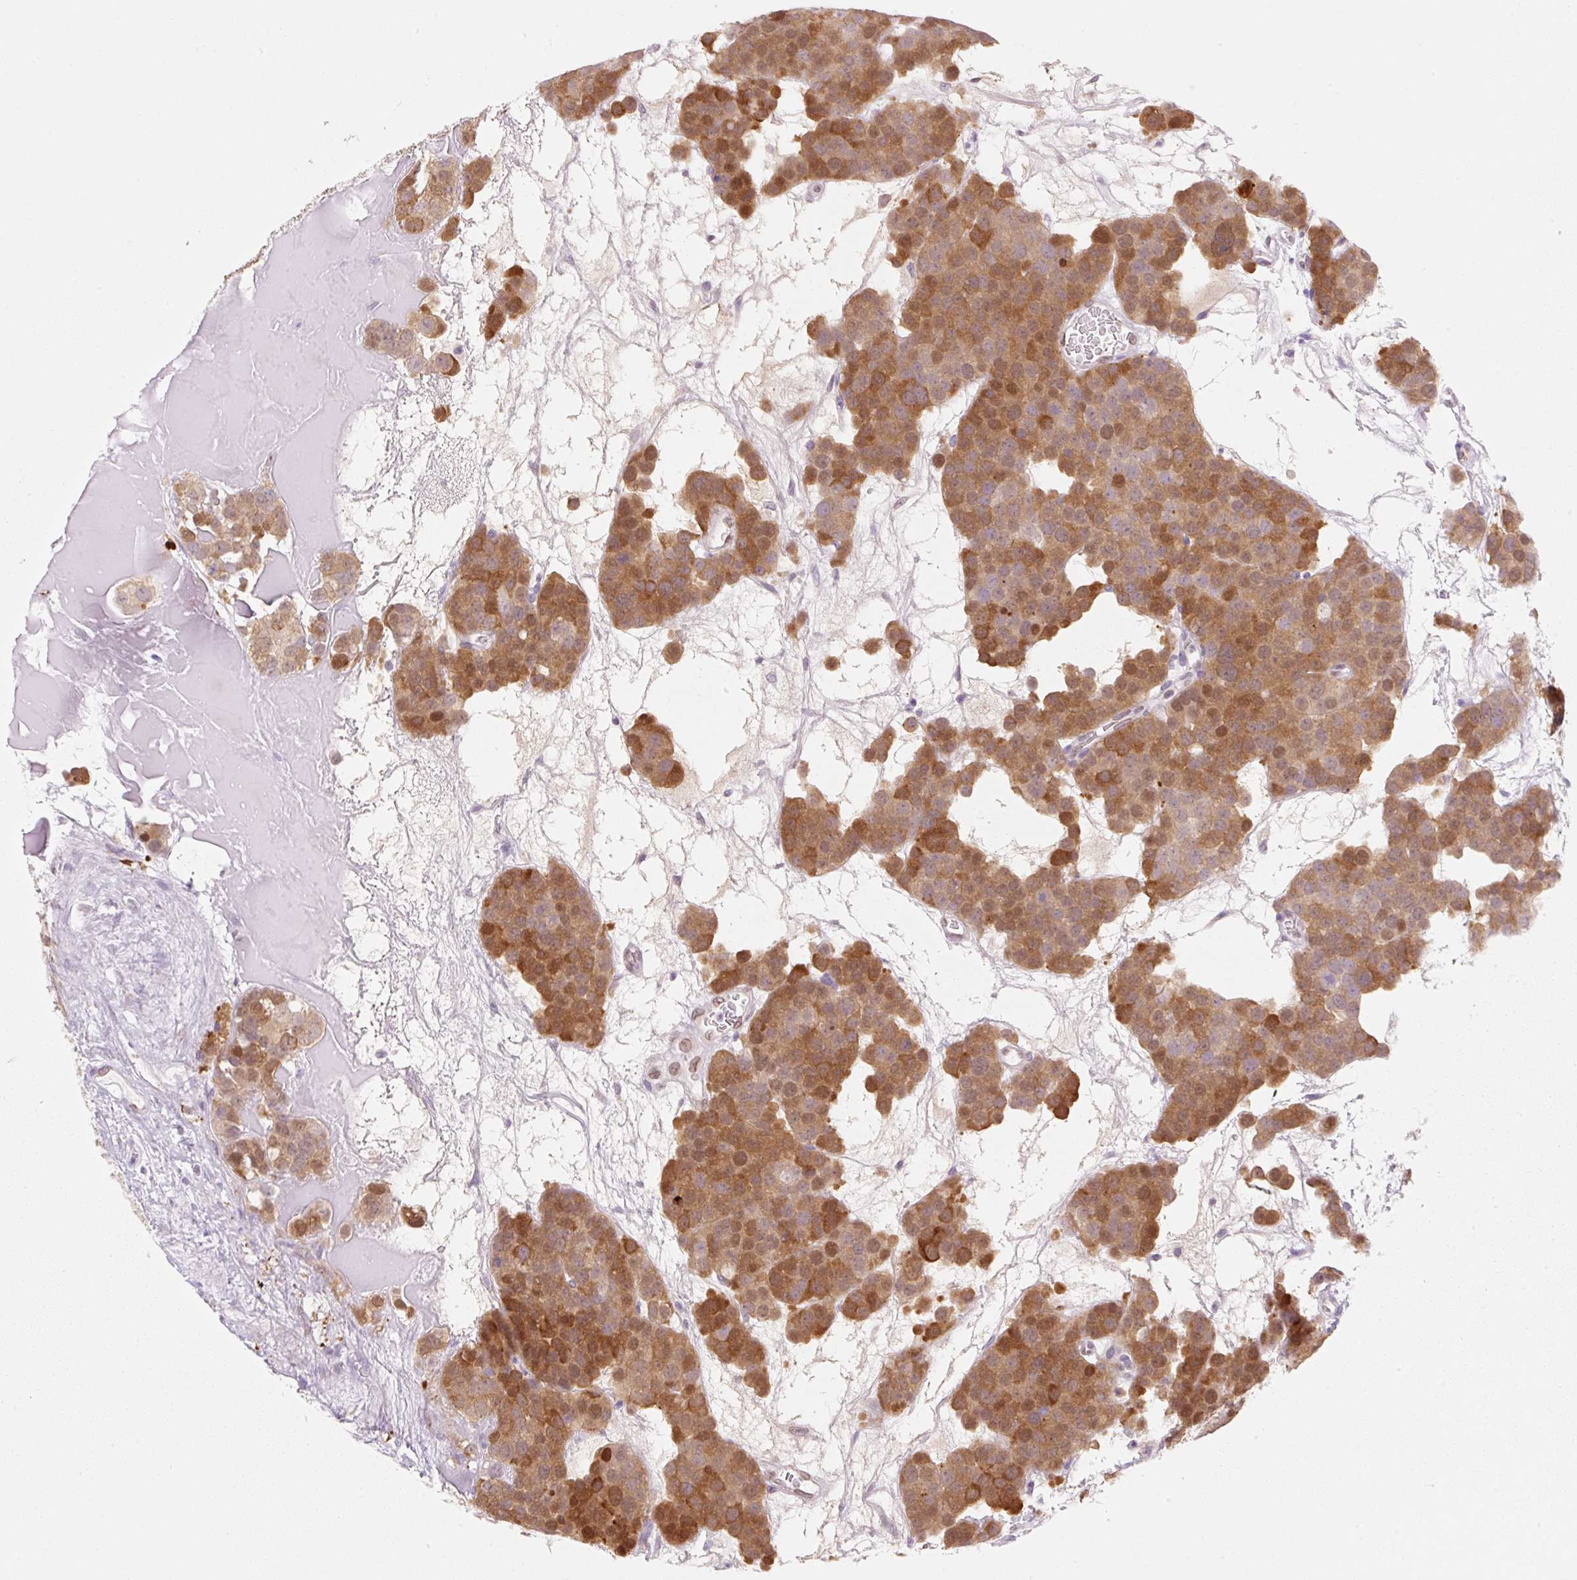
{"staining": {"intensity": "strong", "quantity": ">75%", "location": "cytoplasmic/membranous,nuclear"}, "tissue": "testis cancer", "cell_type": "Tumor cells", "image_type": "cancer", "snomed": [{"axis": "morphology", "description": "Seminoma, NOS"}, {"axis": "topography", "description": "Testis"}], "caption": "Immunohistochemistry histopathology image of seminoma (testis) stained for a protein (brown), which exhibits high levels of strong cytoplasmic/membranous and nuclear expression in about >75% of tumor cells.", "gene": "SYNE3", "patient": {"sex": "male", "age": 71}}